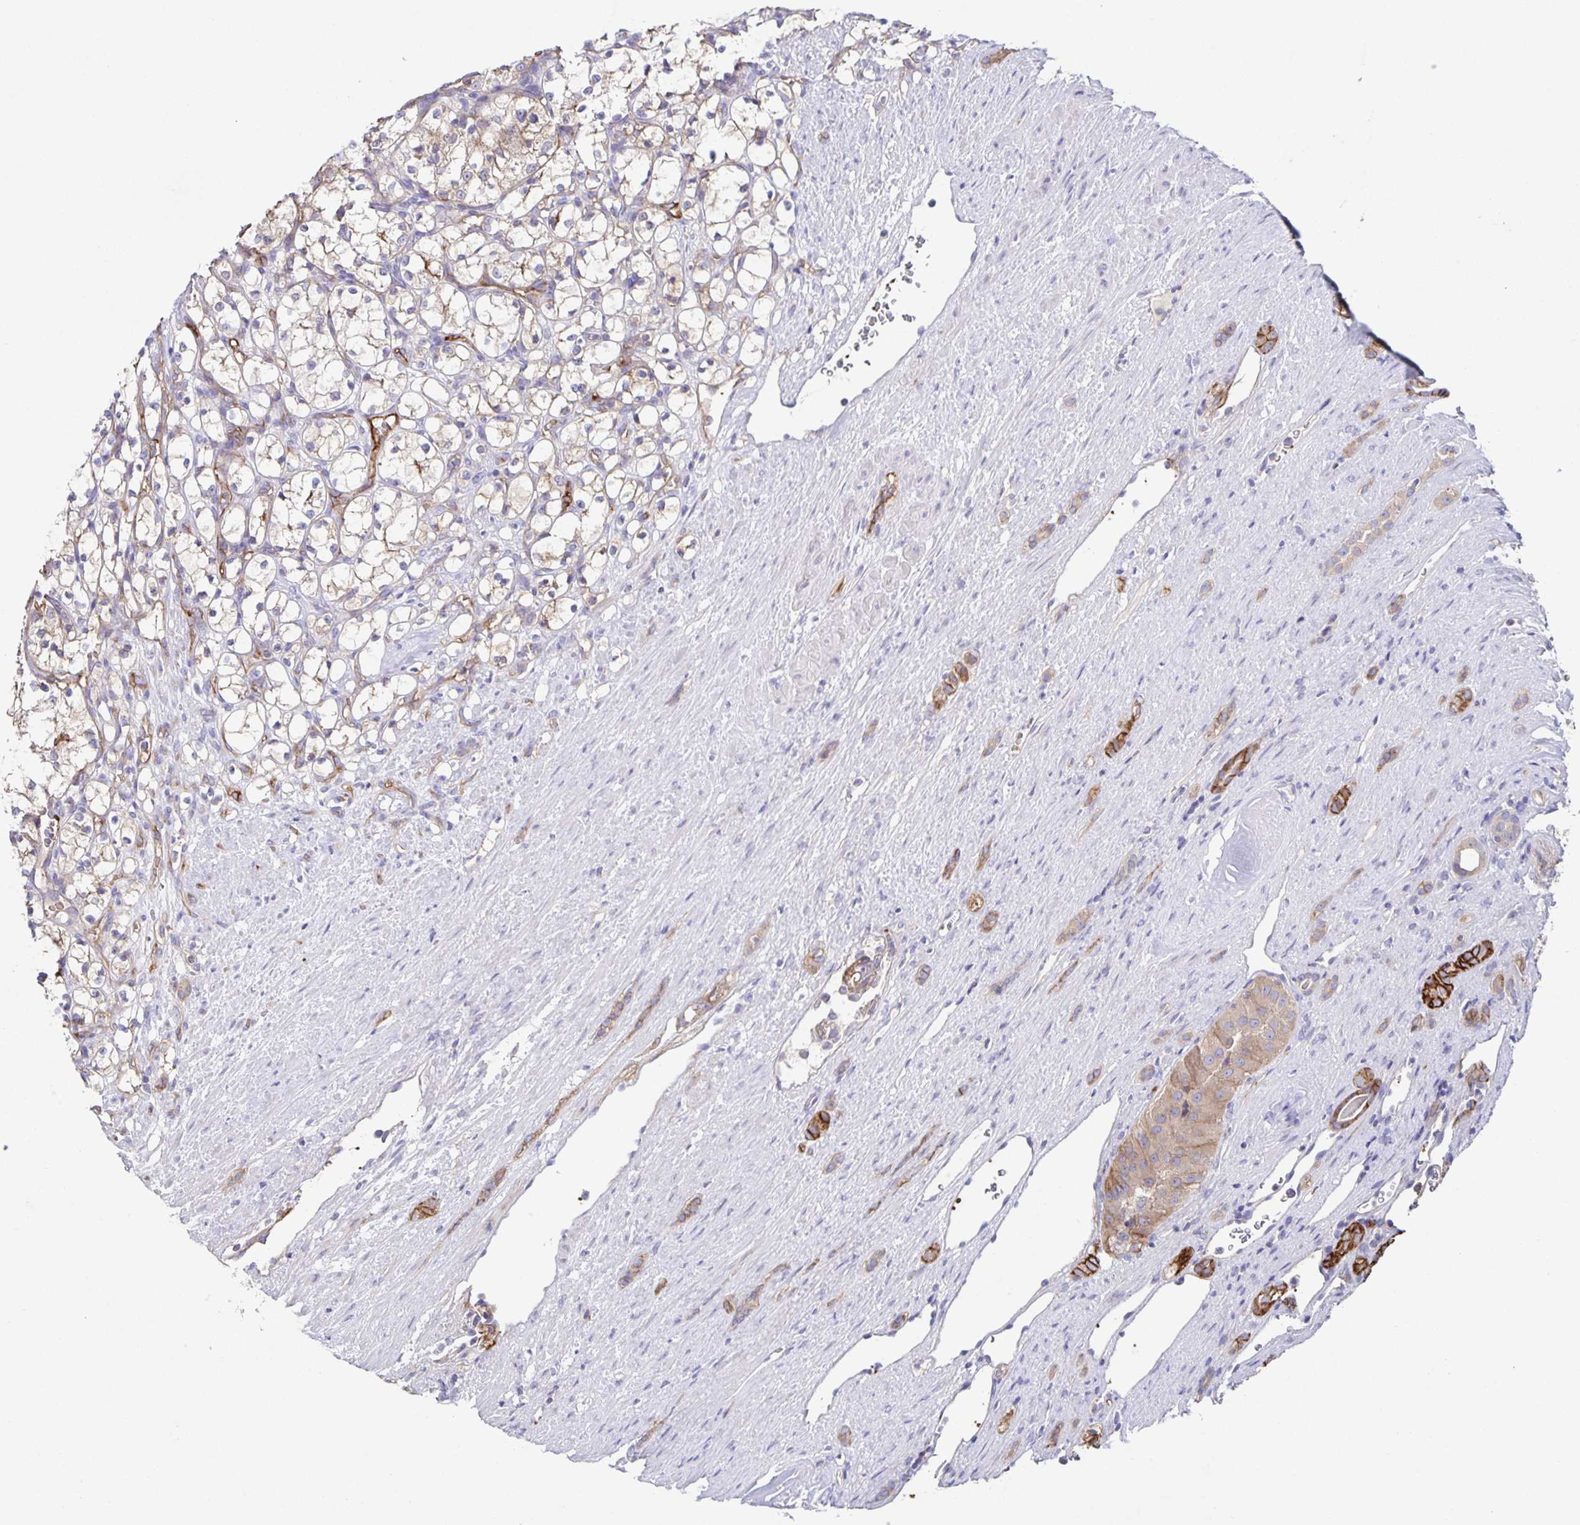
{"staining": {"intensity": "negative", "quantity": "none", "location": "none"}, "tissue": "renal cancer", "cell_type": "Tumor cells", "image_type": "cancer", "snomed": [{"axis": "morphology", "description": "Adenocarcinoma, NOS"}, {"axis": "topography", "description": "Kidney"}], "caption": "This is a photomicrograph of immunohistochemistry (IHC) staining of adenocarcinoma (renal), which shows no staining in tumor cells. Nuclei are stained in blue.", "gene": "ITGA2", "patient": {"sex": "female", "age": 69}}